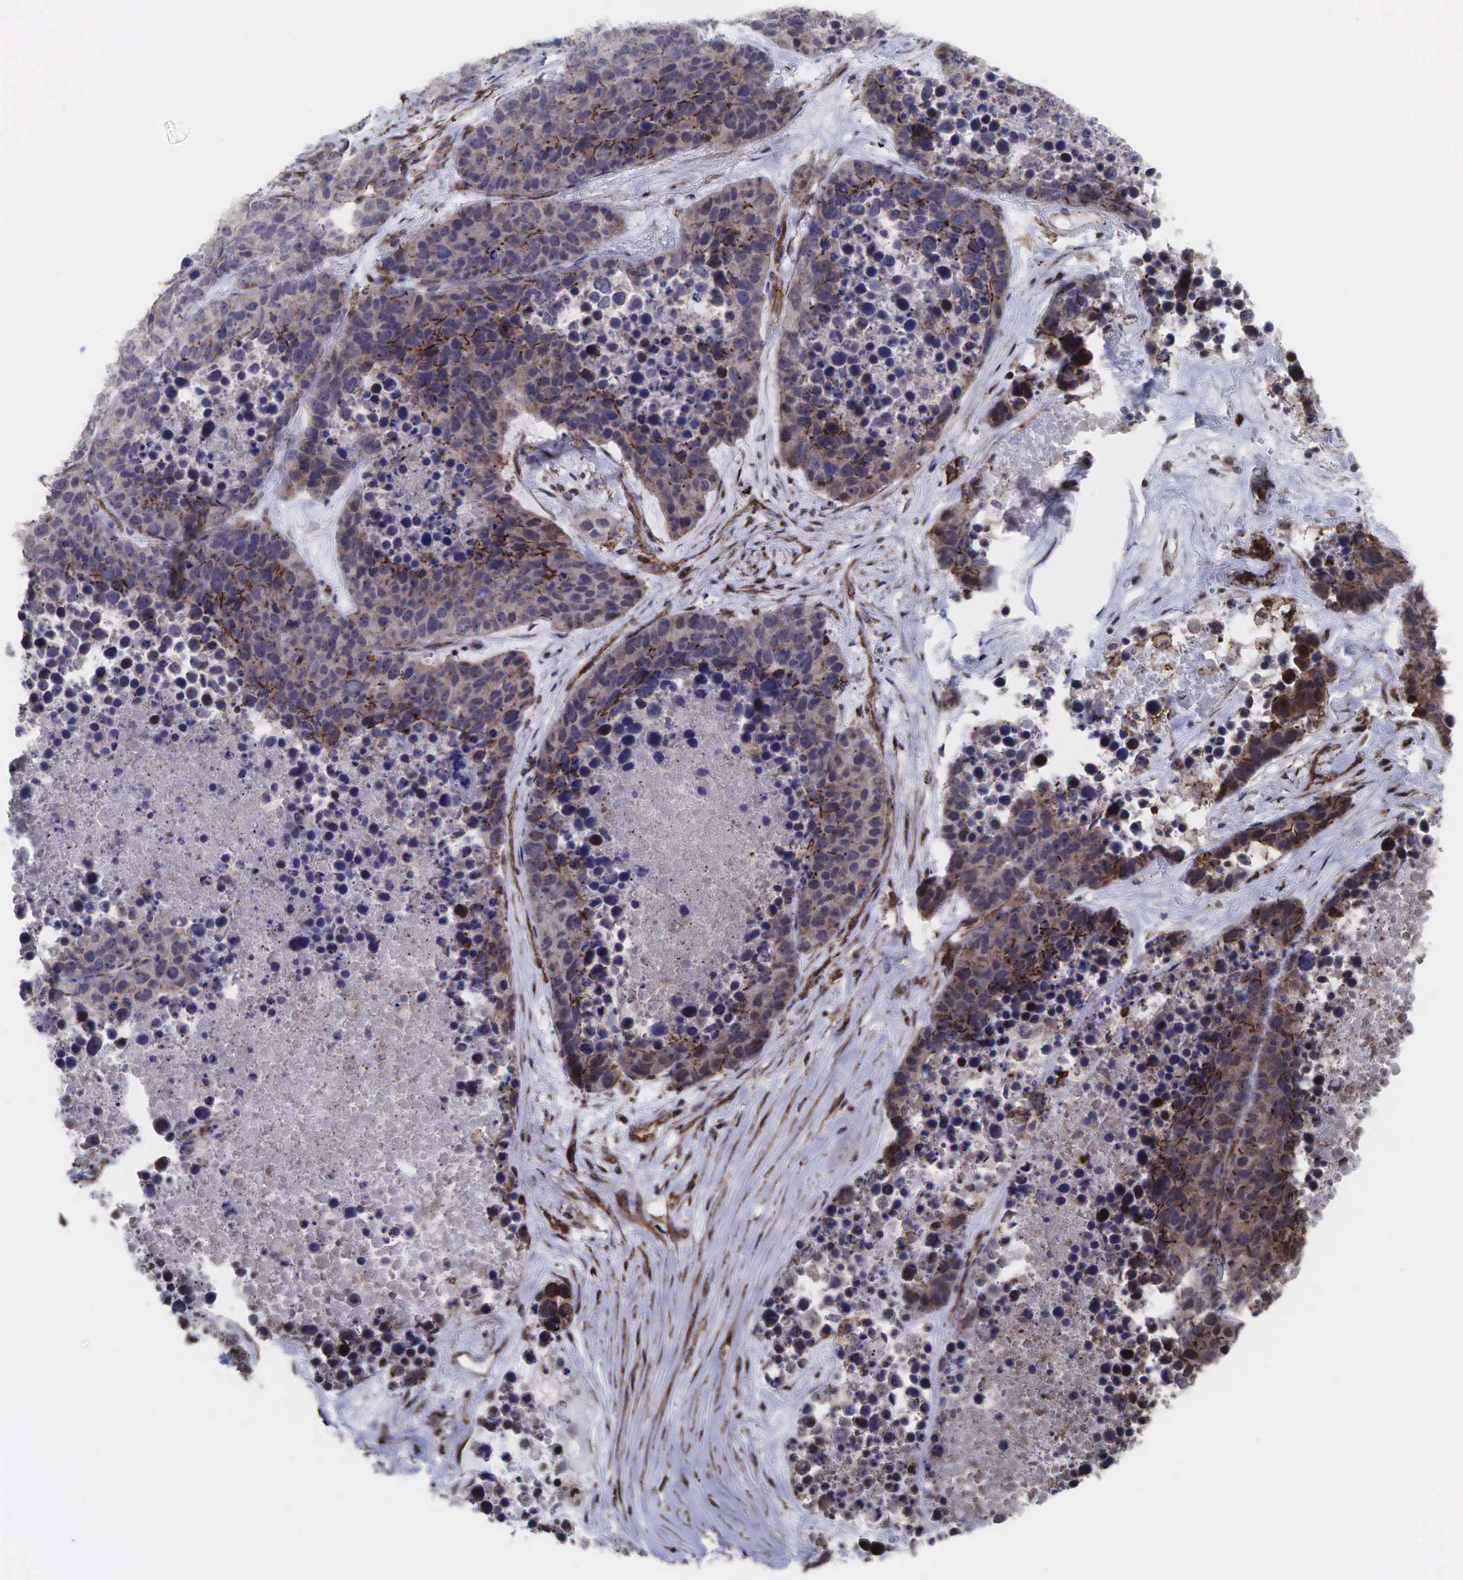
{"staining": {"intensity": "moderate", "quantity": ">75%", "location": "none"}, "tissue": "lung cancer", "cell_type": "Tumor cells", "image_type": "cancer", "snomed": [{"axis": "morphology", "description": "Carcinoid, malignant, NOS"}, {"axis": "topography", "description": "Lung"}], "caption": "IHC of human lung cancer (carcinoid (malignant)) demonstrates medium levels of moderate None staining in about >75% of tumor cells. The staining was performed using DAB (3,3'-diaminobenzidine), with brown indicating positive protein expression. Nuclei are stained blue with hematoxylin.", "gene": "GPRASP1", "patient": {"sex": "male", "age": 60}}